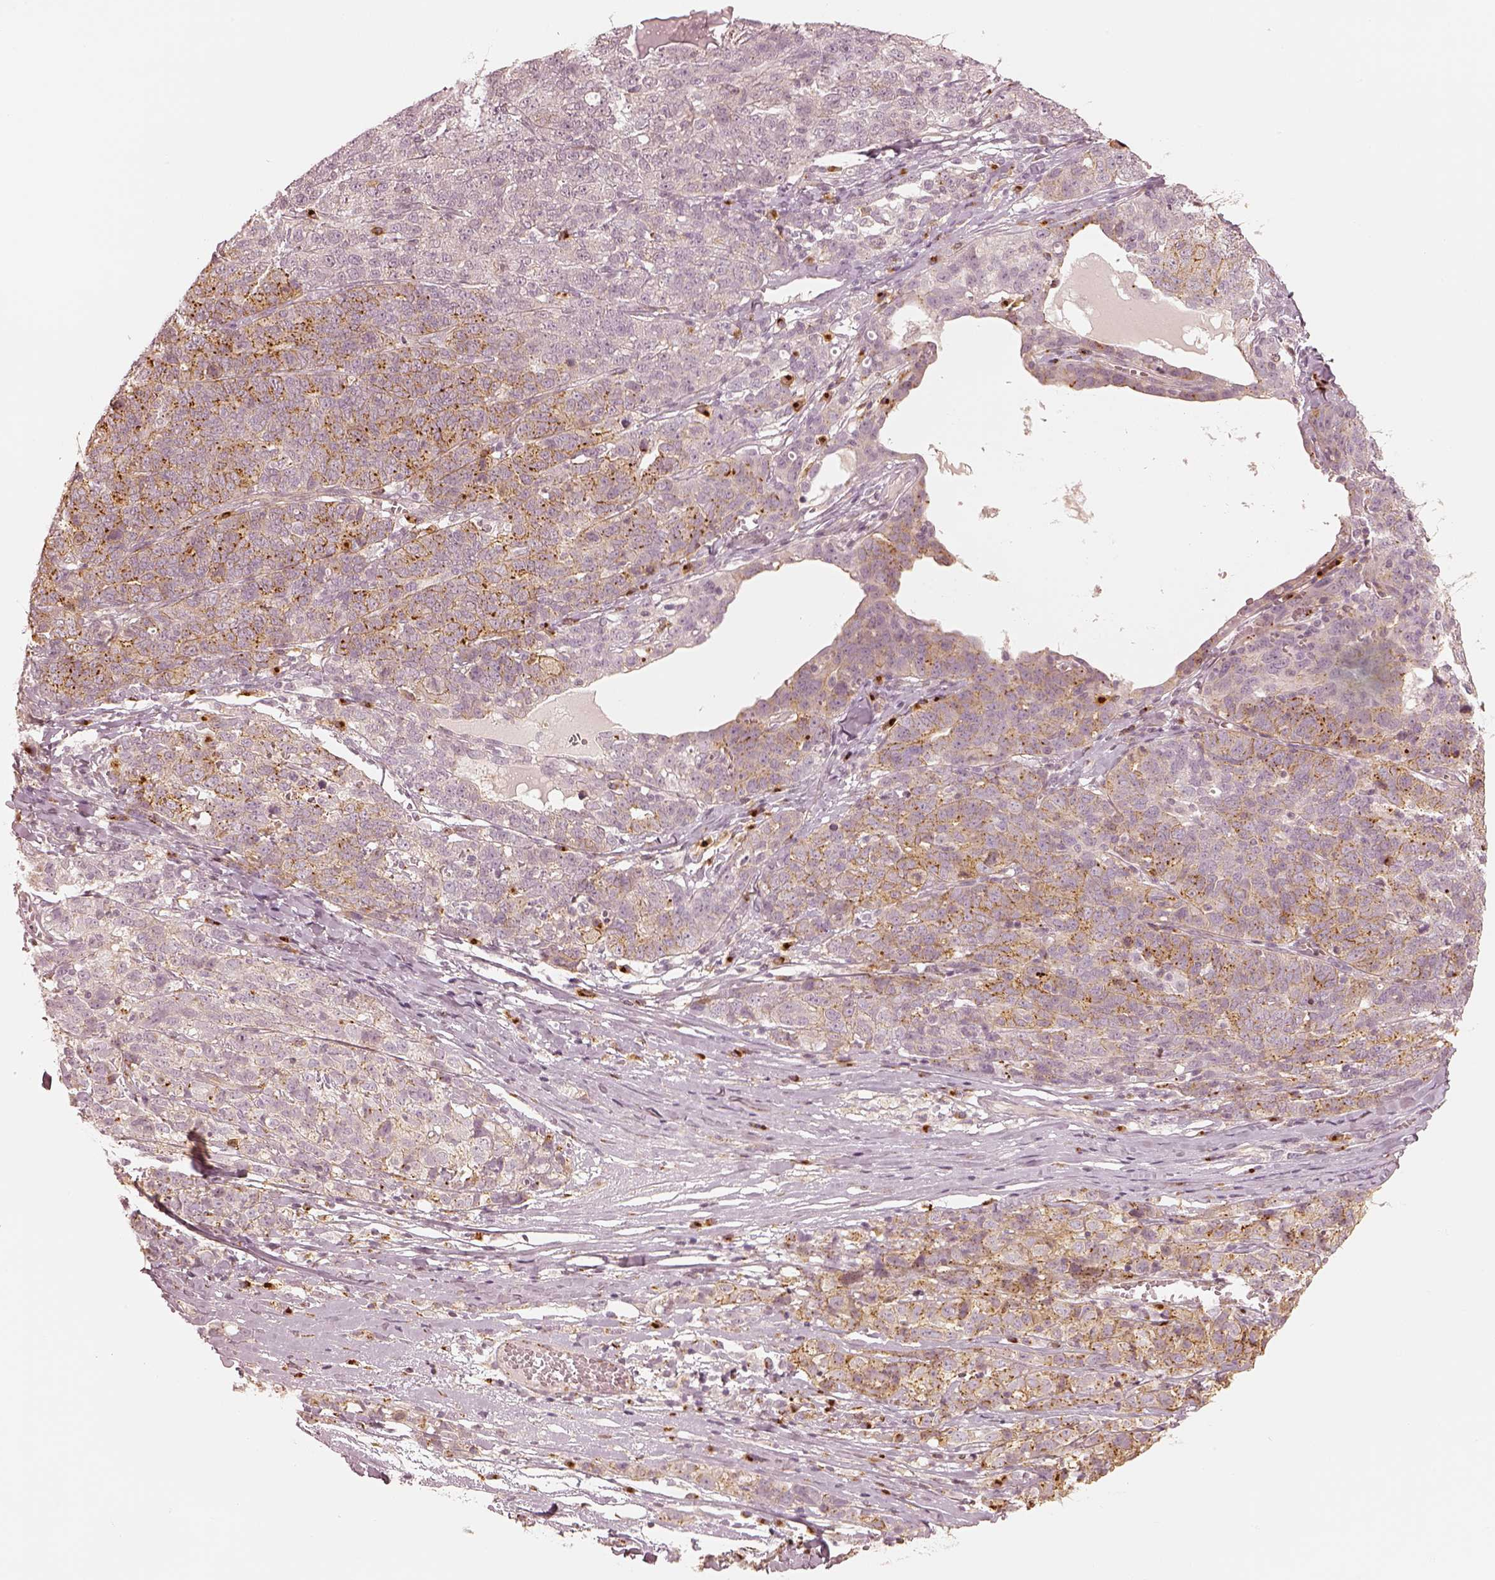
{"staining": {"intensity": "moderate", "quantity": "<25%", "location": "cytoplasmic/membranous"}, "tissue": "ovarian cancer", "cell_type": "Tumor cells", "image_type": "cancer", "snomed": [{"axis": "morphology", "description": "Cystadenocarcinoma, serous, NOS"}, {"axis": "topography", "description": "Ovary"}], "caption": "Ovarian cancer (serous cystadenocarcinoma) stained with a protein marker displays moderate staining in tumor cells.", "gene": "GORASP2", "patient": {"sex": "female", "age": 71}}